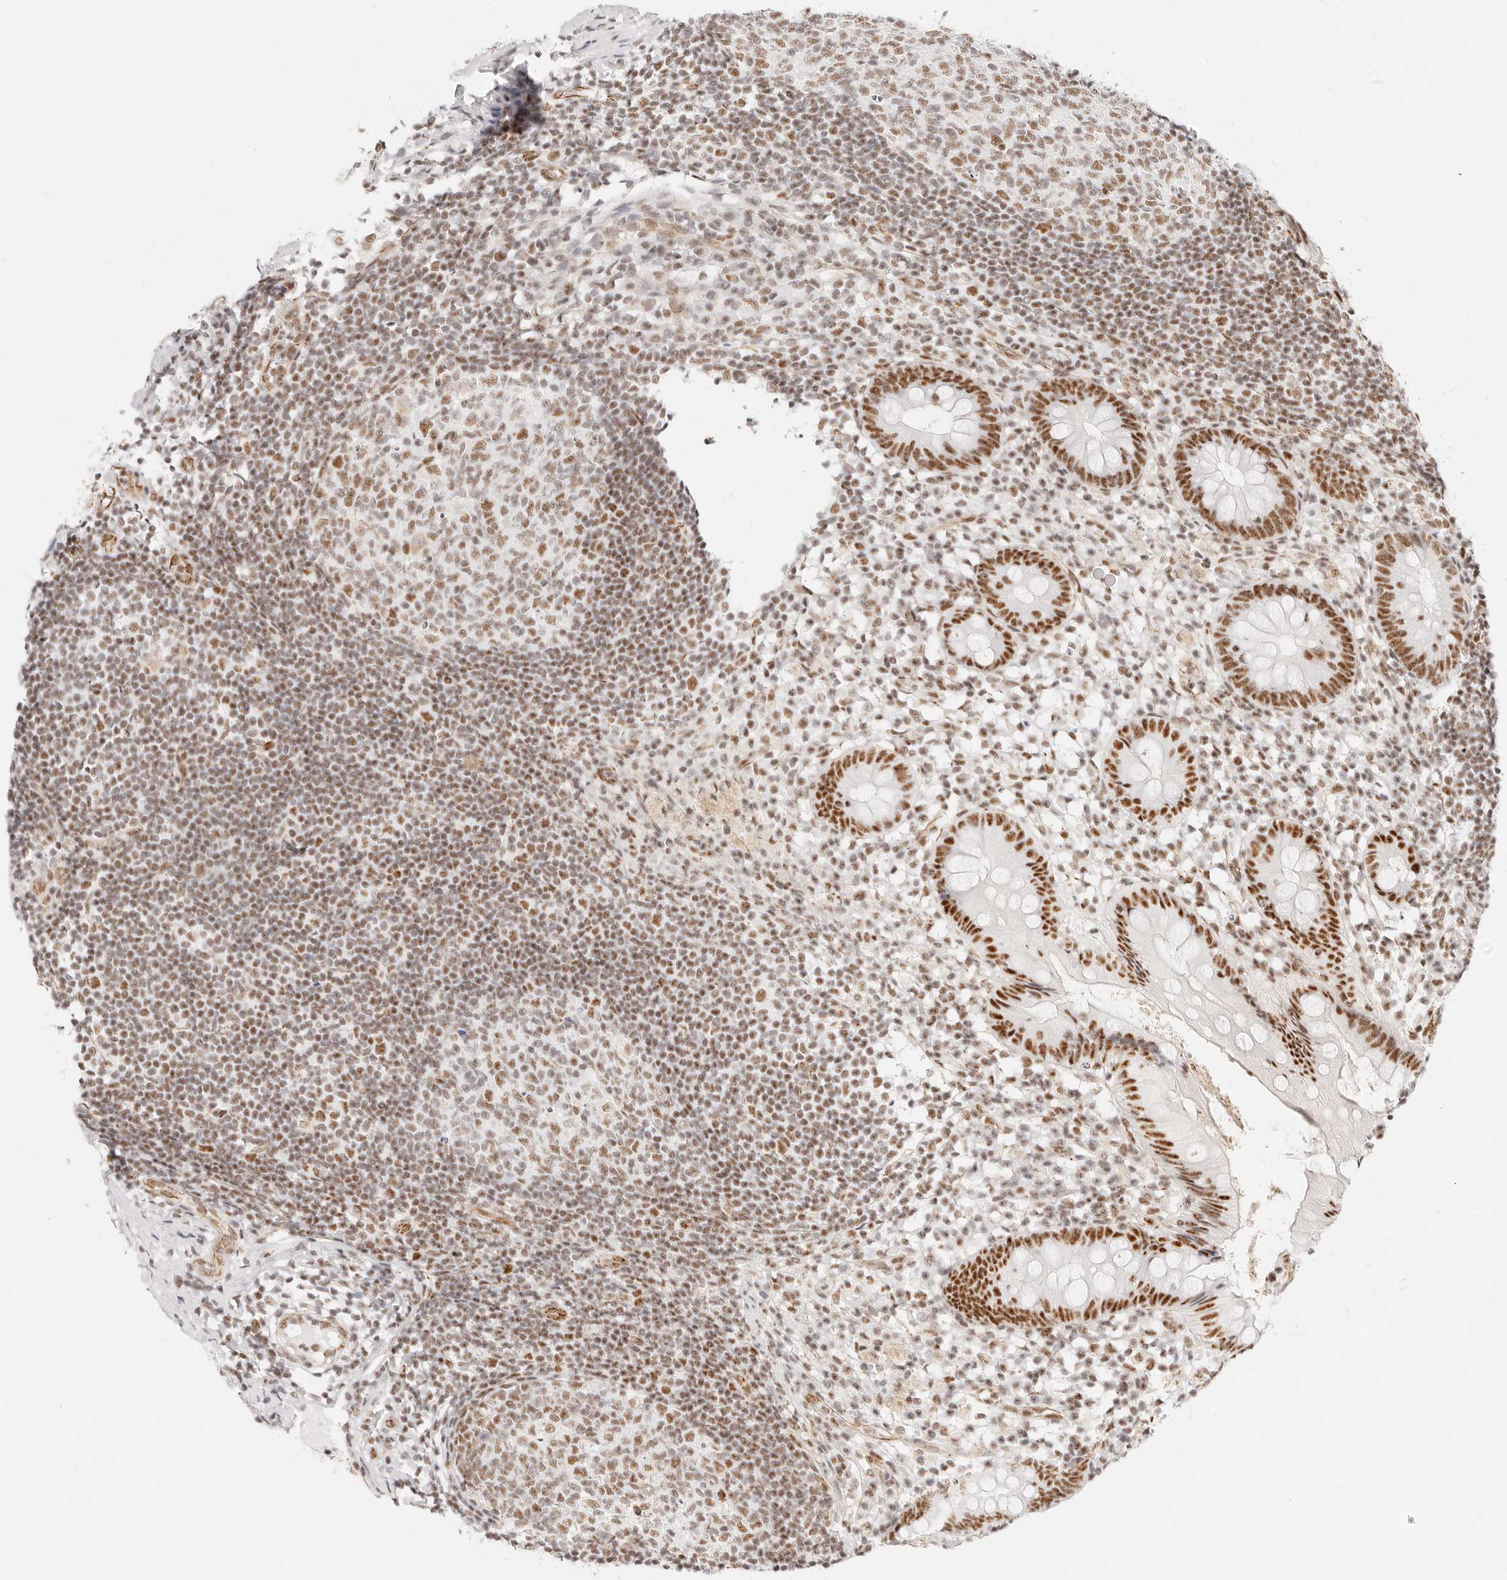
{"staining": {"intensity": "strong", "quantity": ">75%", "location": "nuclear"}, "tissue": "appendix", "cell_type": "Glandular cells", "image_type": "normal", "snomed": [{"axis": "morphology", "description": "Normal tissue, NOS"}, {"axis": "topography", "description": "Appendix"}], "caption": "Strong nuclear expression for a protein is appreciated in about >75% of glandular cells of benign appendix using IHC.", "gene": "ZC3H11A", "patient": {"sex": "female", "age": 20}}